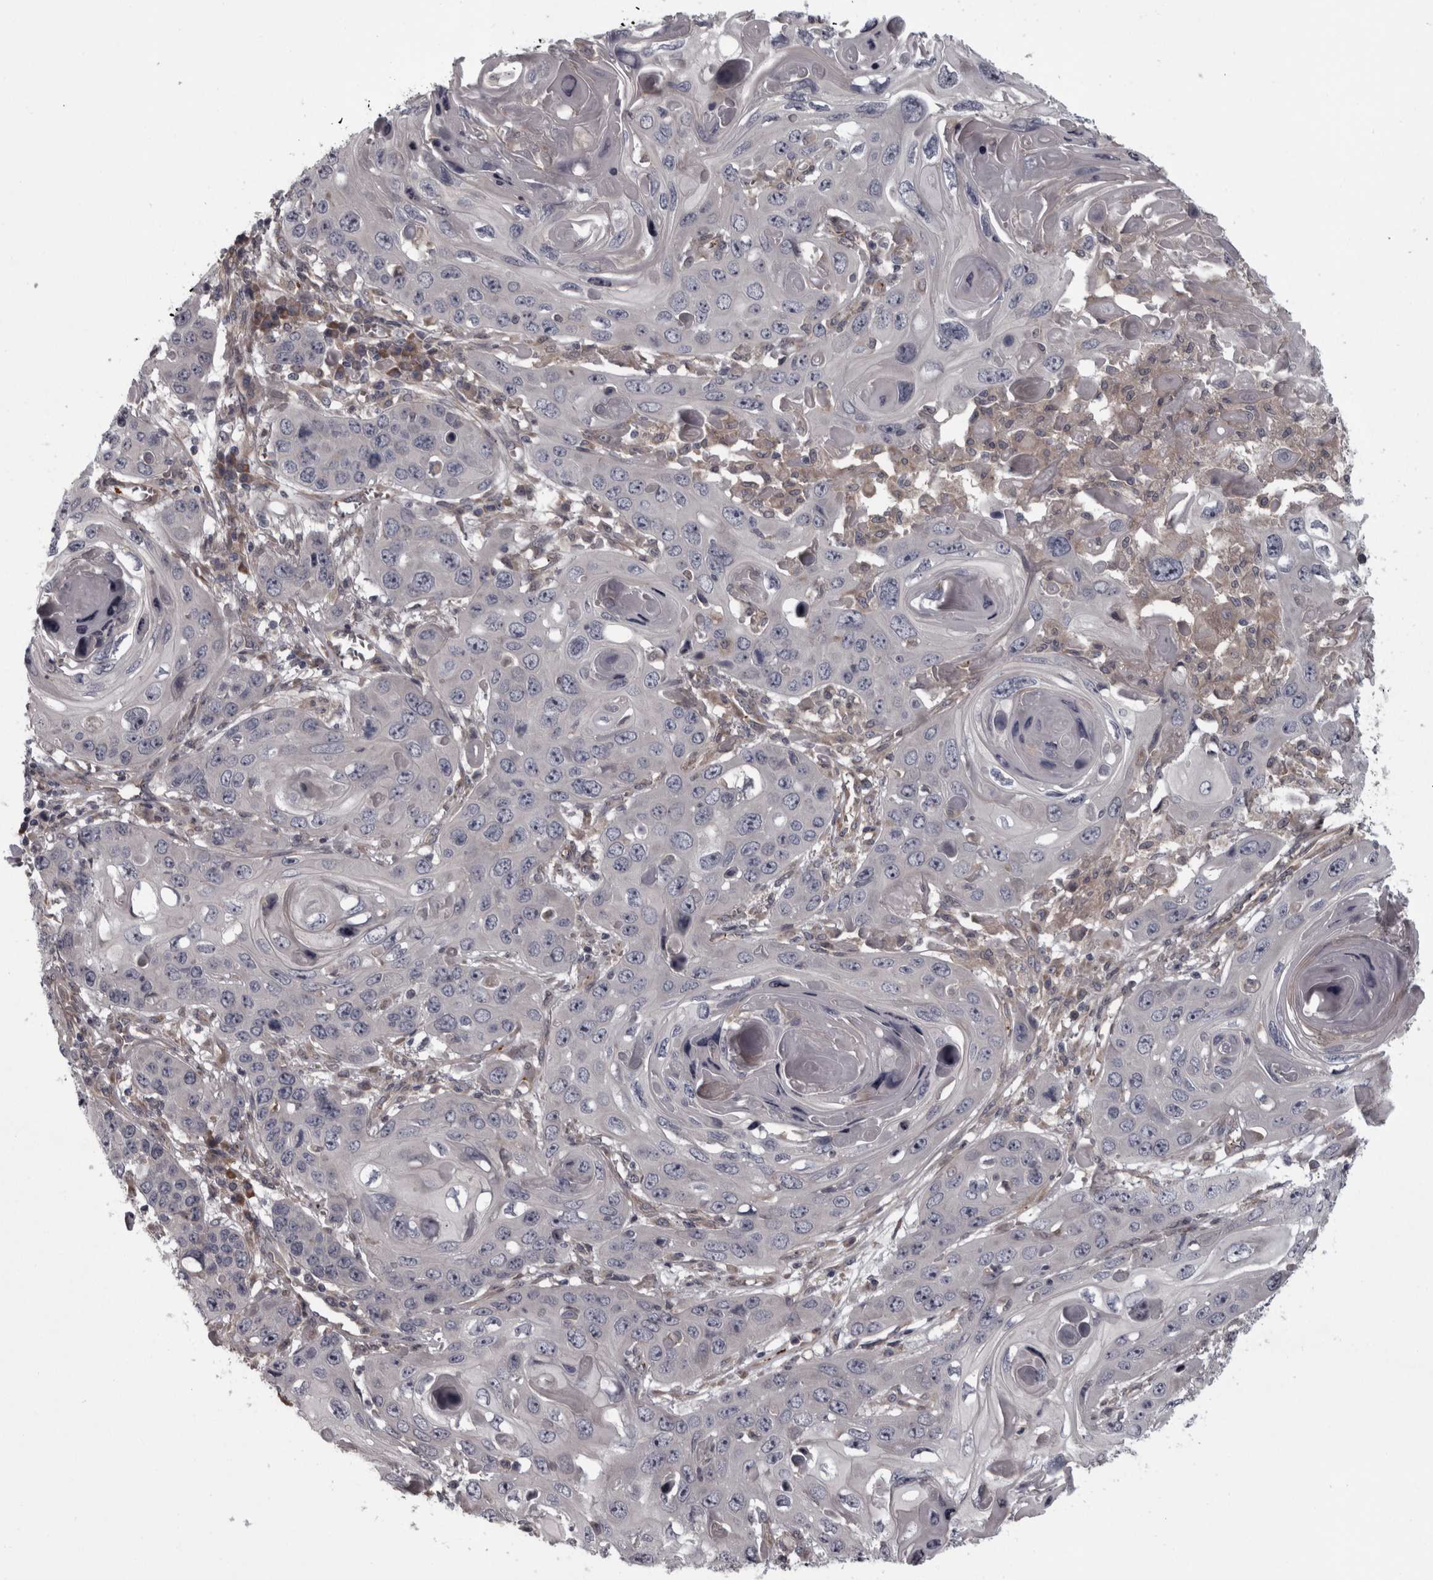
{"staining": {"intensity": "negative", "quantity": "none", "location": "none"}, "tissue": "skin cancer", "cell_type": "Tumor cells", "image_type": "cancer", "snomed": [{"axis": "morphology", "description": "Squamous cell carcinoma, NOS"}, {"axis": "topography", "description": "Skin"}], "caption": "An immunohistochemistry (IHC) photomicrograph of skin cancer (squamous cell carcinoma) is shown. There is no staining in tumor cells of skin cancer (squamous cell carcinoma).", "gene": "RSU1", "patient": {"sex": "male", "age": 55}}